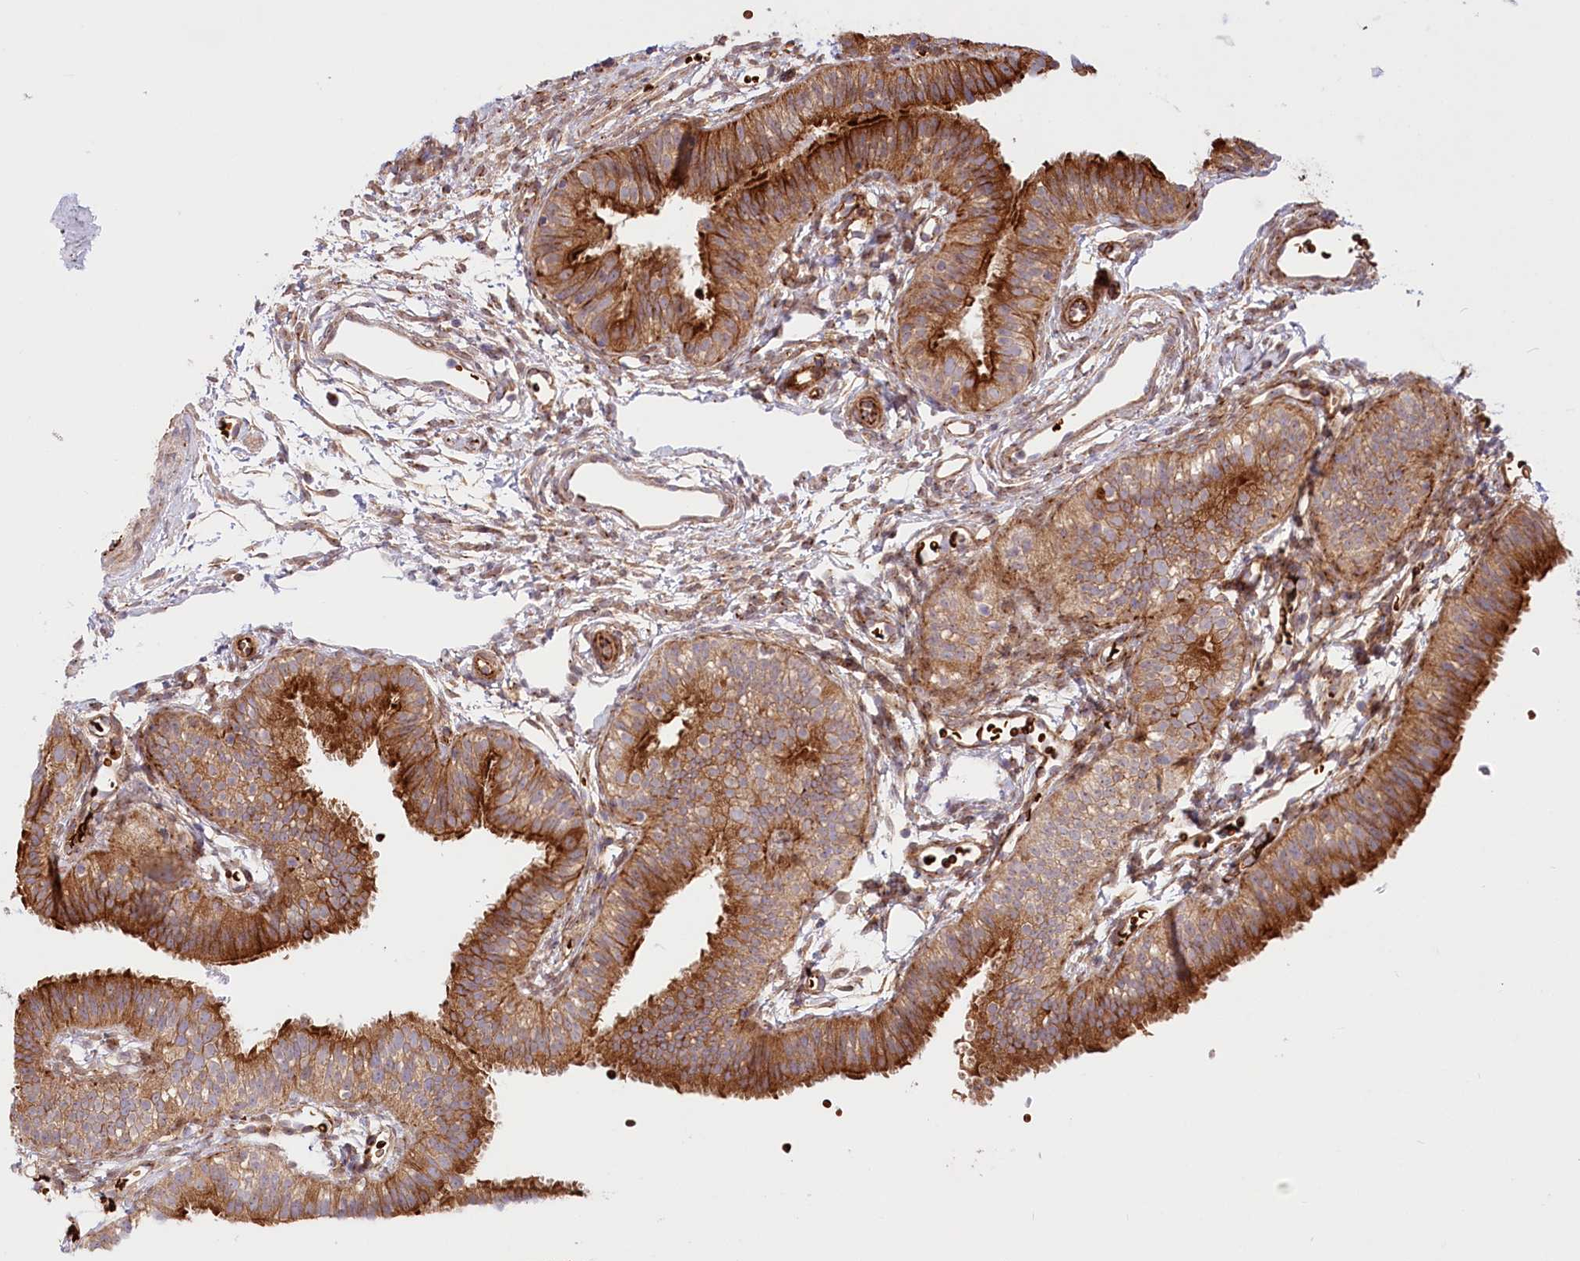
{"staining": {"intensity": "strong", "quantity": "25%-75%", "location": "cytoplasmic/membranous"}, "tissue": "fallopian tube", "cell_type": "Glandular cells", "image_type": "normal", "snomed": [{"axis": "morphology", "description": "Normal tissue, NOS"}, {"axis": "topography", "description": "Fallopian tube"}], "caption": "IHC micrograph of normal fallopian tube stained for a protein (brown), which exhibits high levels of strong cytoplasmic/membranous staining in about 25%-75% of glandular cells.", "gene": "COMMD3", "patient": {"sex": "female", "age": 35}}